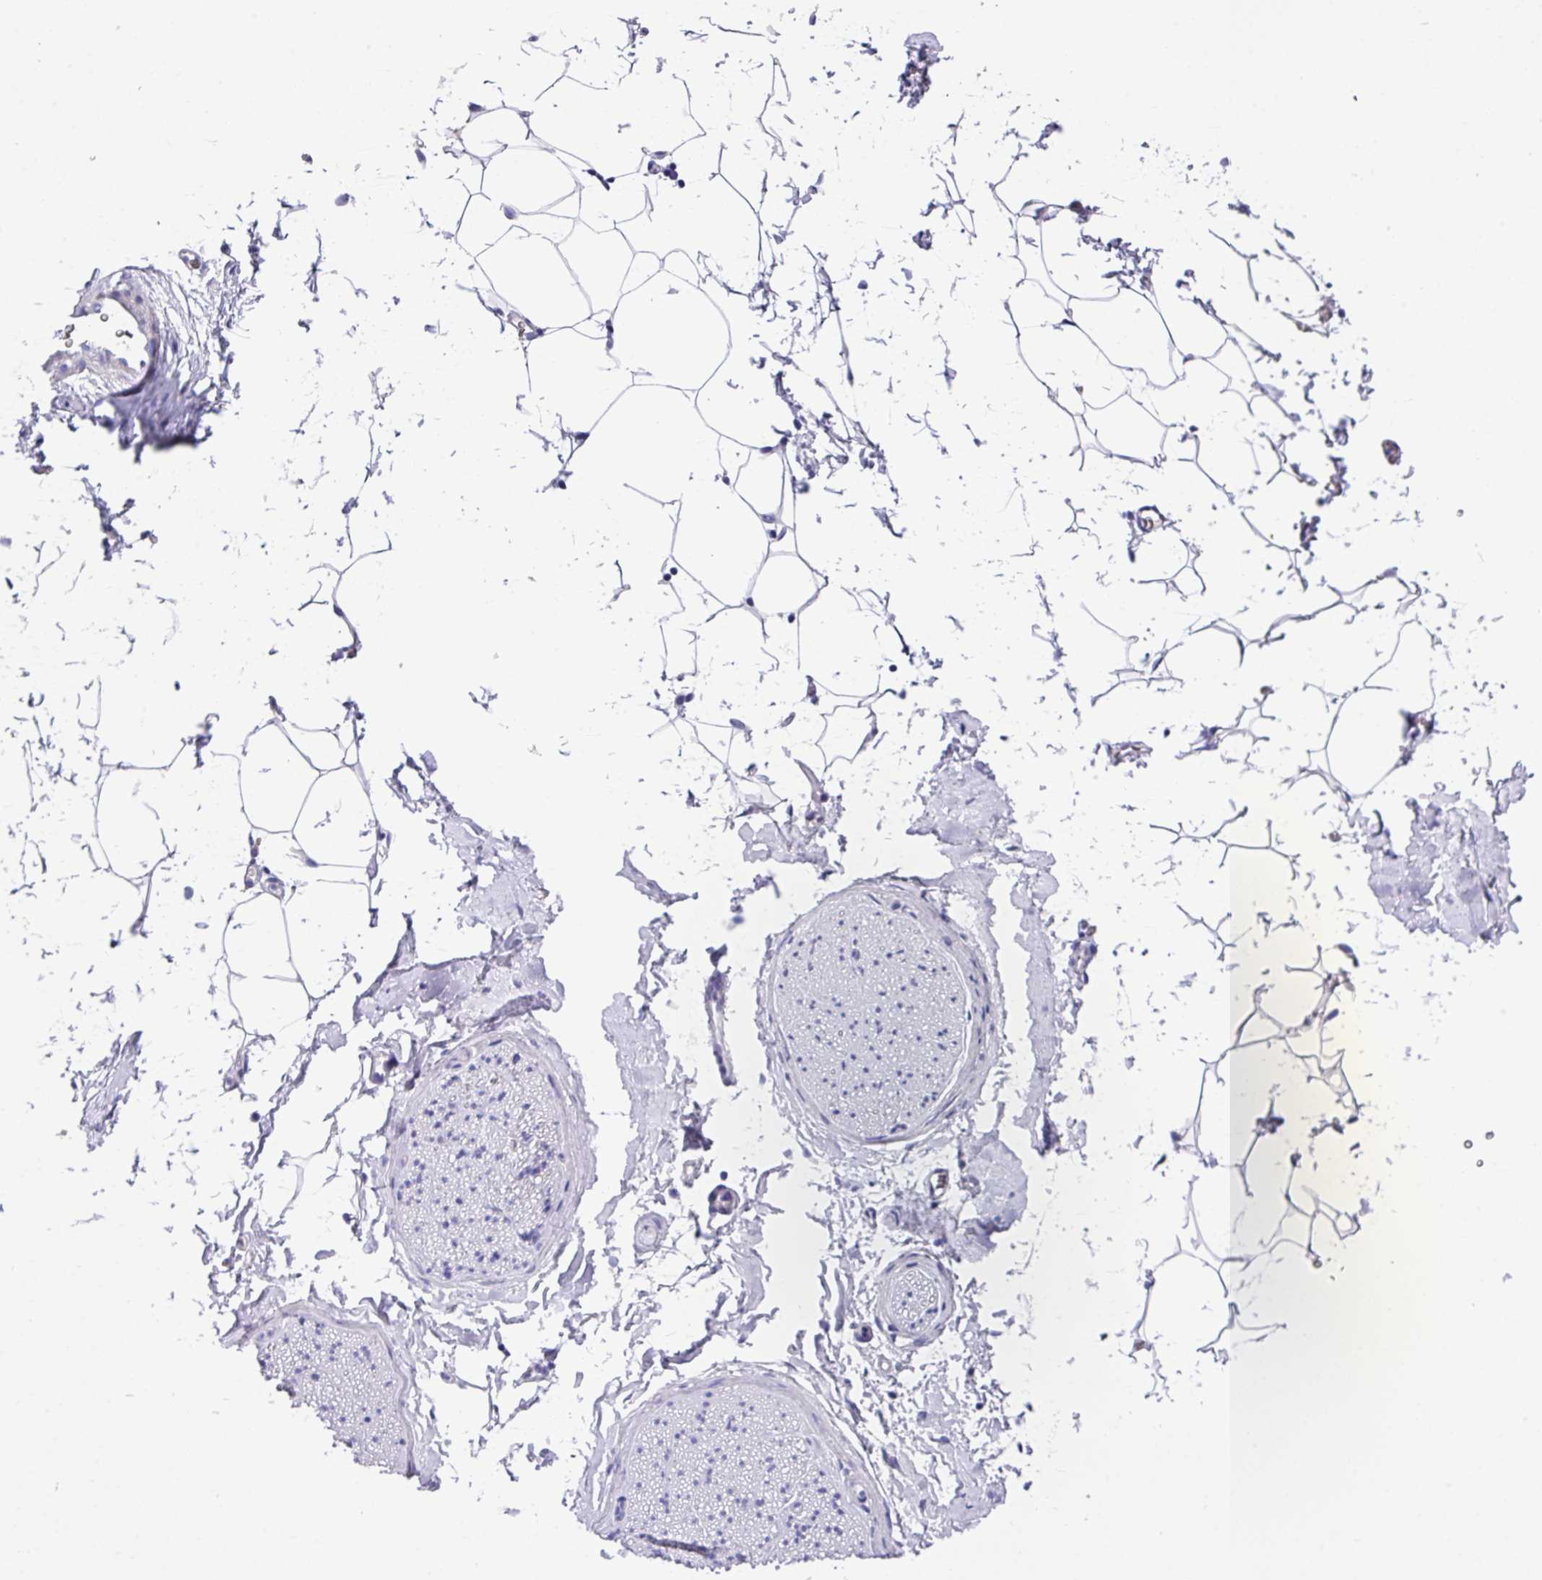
{"staining": {"intensity": "moderate", "quantity": "25%-75%", "location": "cytoplasmic/membranous"}, "tissue": "adipose tissue", "cell_type": "Adipocytes", "image_type": "normal", "snomed": [{"axis": "morphology", "description": "Normal tissue, NOS"}, {"axis": "morphology", "description": "Adenocarcinoma, High grade"}, {"axis": "topography", "description": "Prostate"}, {"axis": "topography", "description": "Peripheral nerve tissue"}], "caption": "Normal adipose tissue reveals moderate cytoplasmic/membranous staining in approximately 25%-75% of adipocytes, visualized by immunohistochemistry. The staining was performed using DAB (3,3'-diaminobenzidine) to visualize the protein expression in brown, while the nuclei were stained in blue with hematoxylin (Magnification: 20x).", "gene": "DNAL1", "patient": {"sex": "male", "age": 68}}